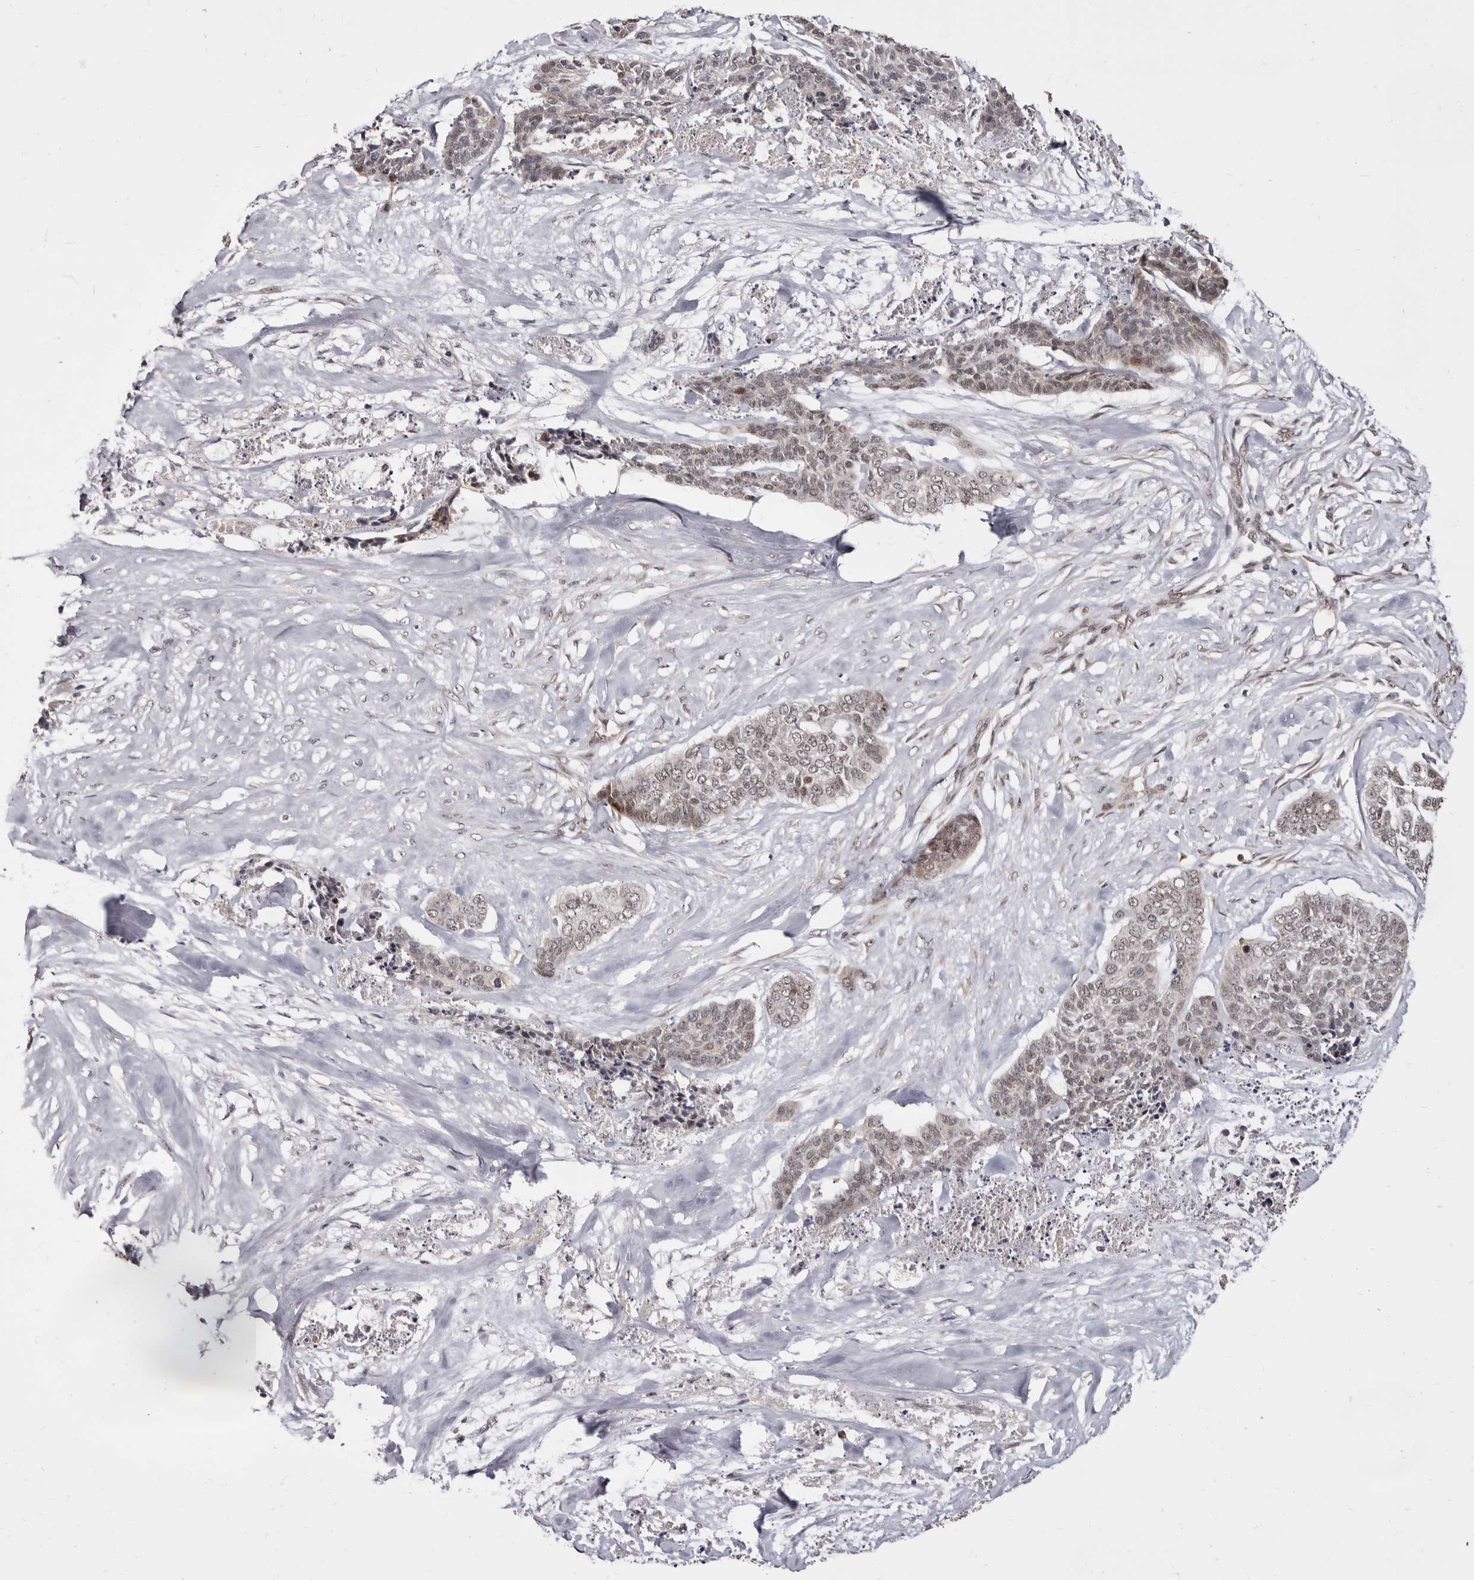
{"staining": {"intensity": "weak", "quantity": "25%-75%", "location": "cytoplasmic/membranous,nuclear"}, "tissue": "skin cancer", "cell_type": "Tumor cells", "image_type": "cancer", "snomed": [{"axis": "morphology", "description": "Basal cell carcinoma"}, {"axis": "topography", "description": "Skin"}], "caption": "Basal cell carcinoma (skin) stained for a protein (brown) exhibits weak cytoplasmic/membranous and nuclear positive expression in about 25%-75% of tumor cells.", "gene": "ZNF326", "patient": {"sex": "female", "age": 64}}